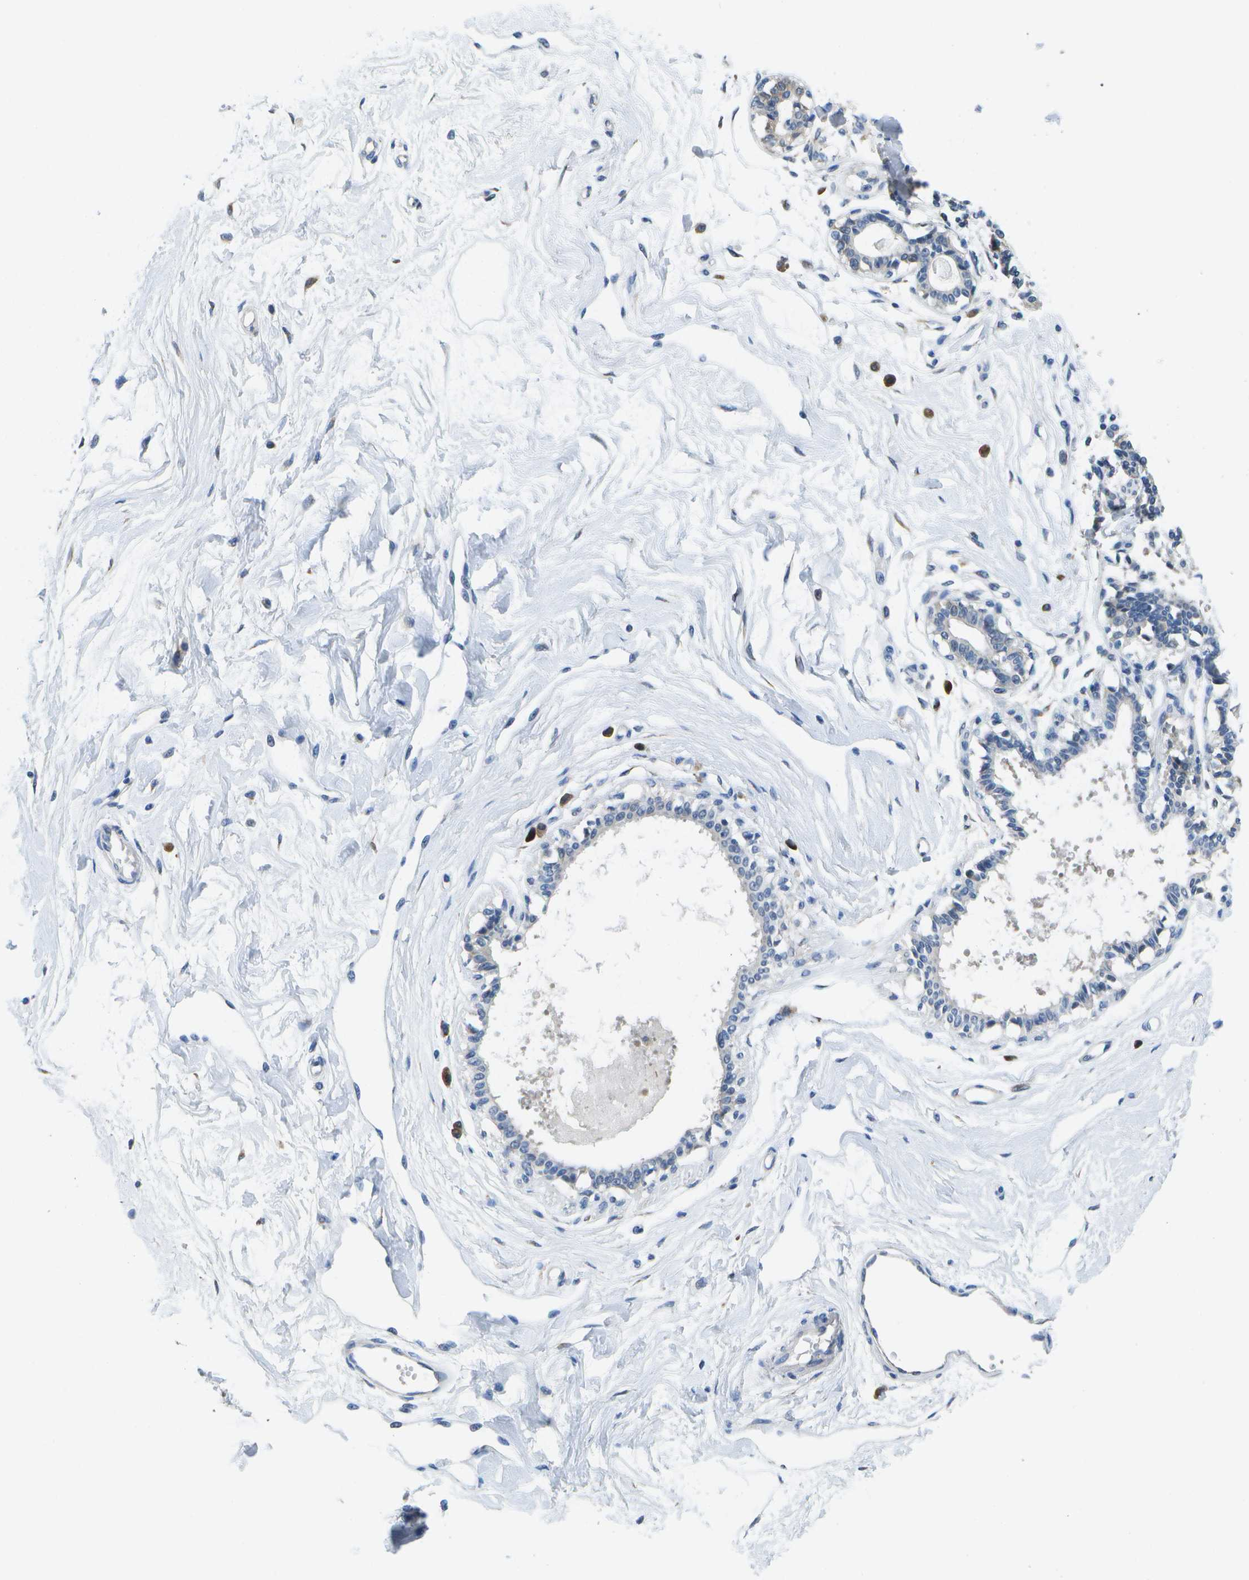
{"staining": {"intensity": "negative", "quantity": "none", "location": "none"}, "tissue": "breast", "cell_type": "Adipocytes", "image_type": "normal", "snomed": [{"axis": "morphology", "description": "Normal tissue, NOS"}, {"axis": "topography", "description": "Breast"}], "caption": "High magnification brightfield microscopy of normal breast stained with DAB (brown) and counterstained with hematoxylin (blue): adipocytes show no significant positivity.", "gene": "DSE", "patient": {"sex": "female", "age": 45}}